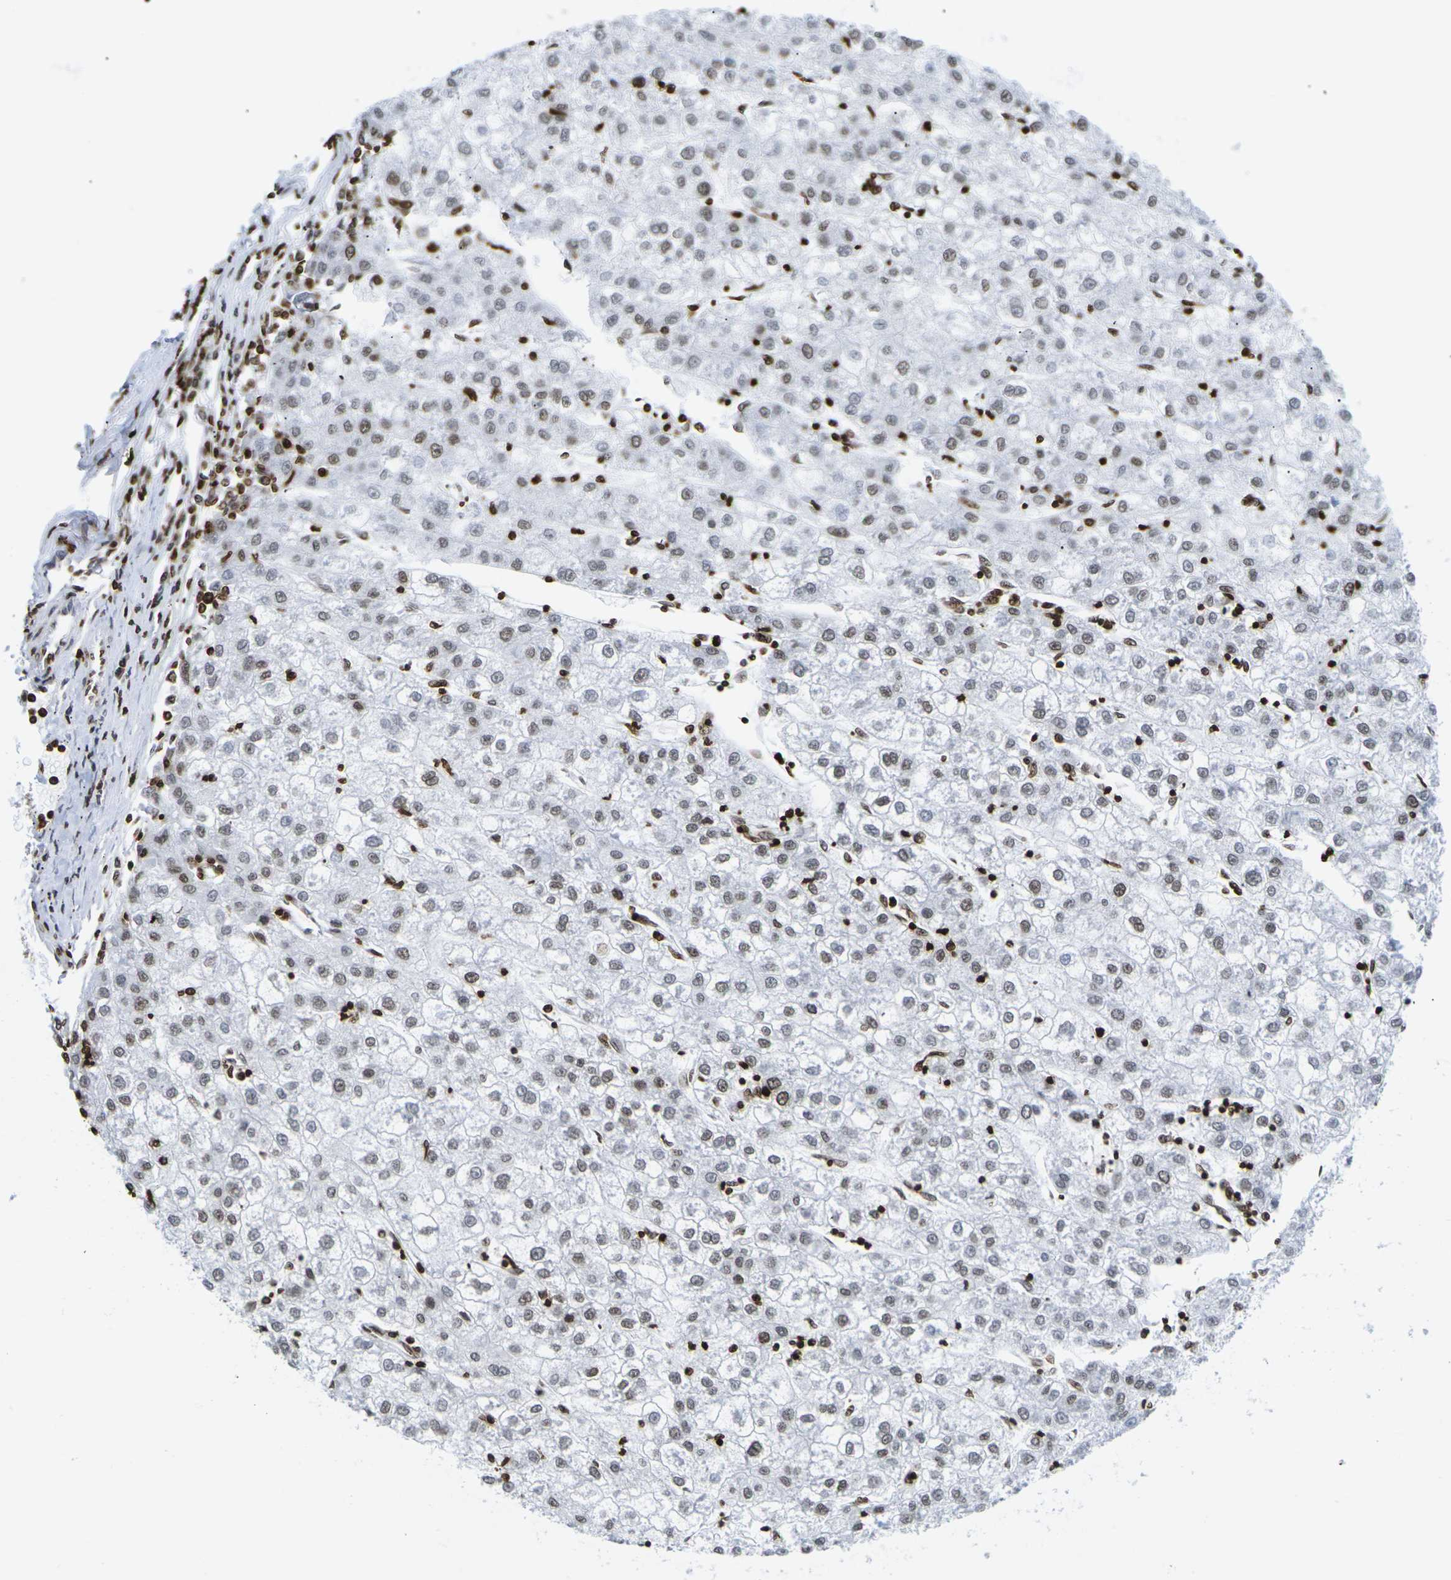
{"staining": {"intensity": "weak", "quantity": "25%-75%", "location": "cytoplasmic/membranous,nuclear"}, "tissue": "liver cancer", "cell_type": "Tumor cells", "image_type": "cancer", "snomed": [{"axis": "morphology", "description": "Carcinoma, Hepatocellular, NOS"}, {"axis": "topography", "description": "Liver"}], "caption": "Immunohistochemical staining of liver hepatocellular carcinoma demonstrates weak cytoplasmic/membranous and nuclear protein positivity in approximately 25%-75% of tumor cells. (Brightfield microscopy of DAB IHC at high magnification).", "gene": "H2AC21", "patient": {"sex": "male", "age": 72}}